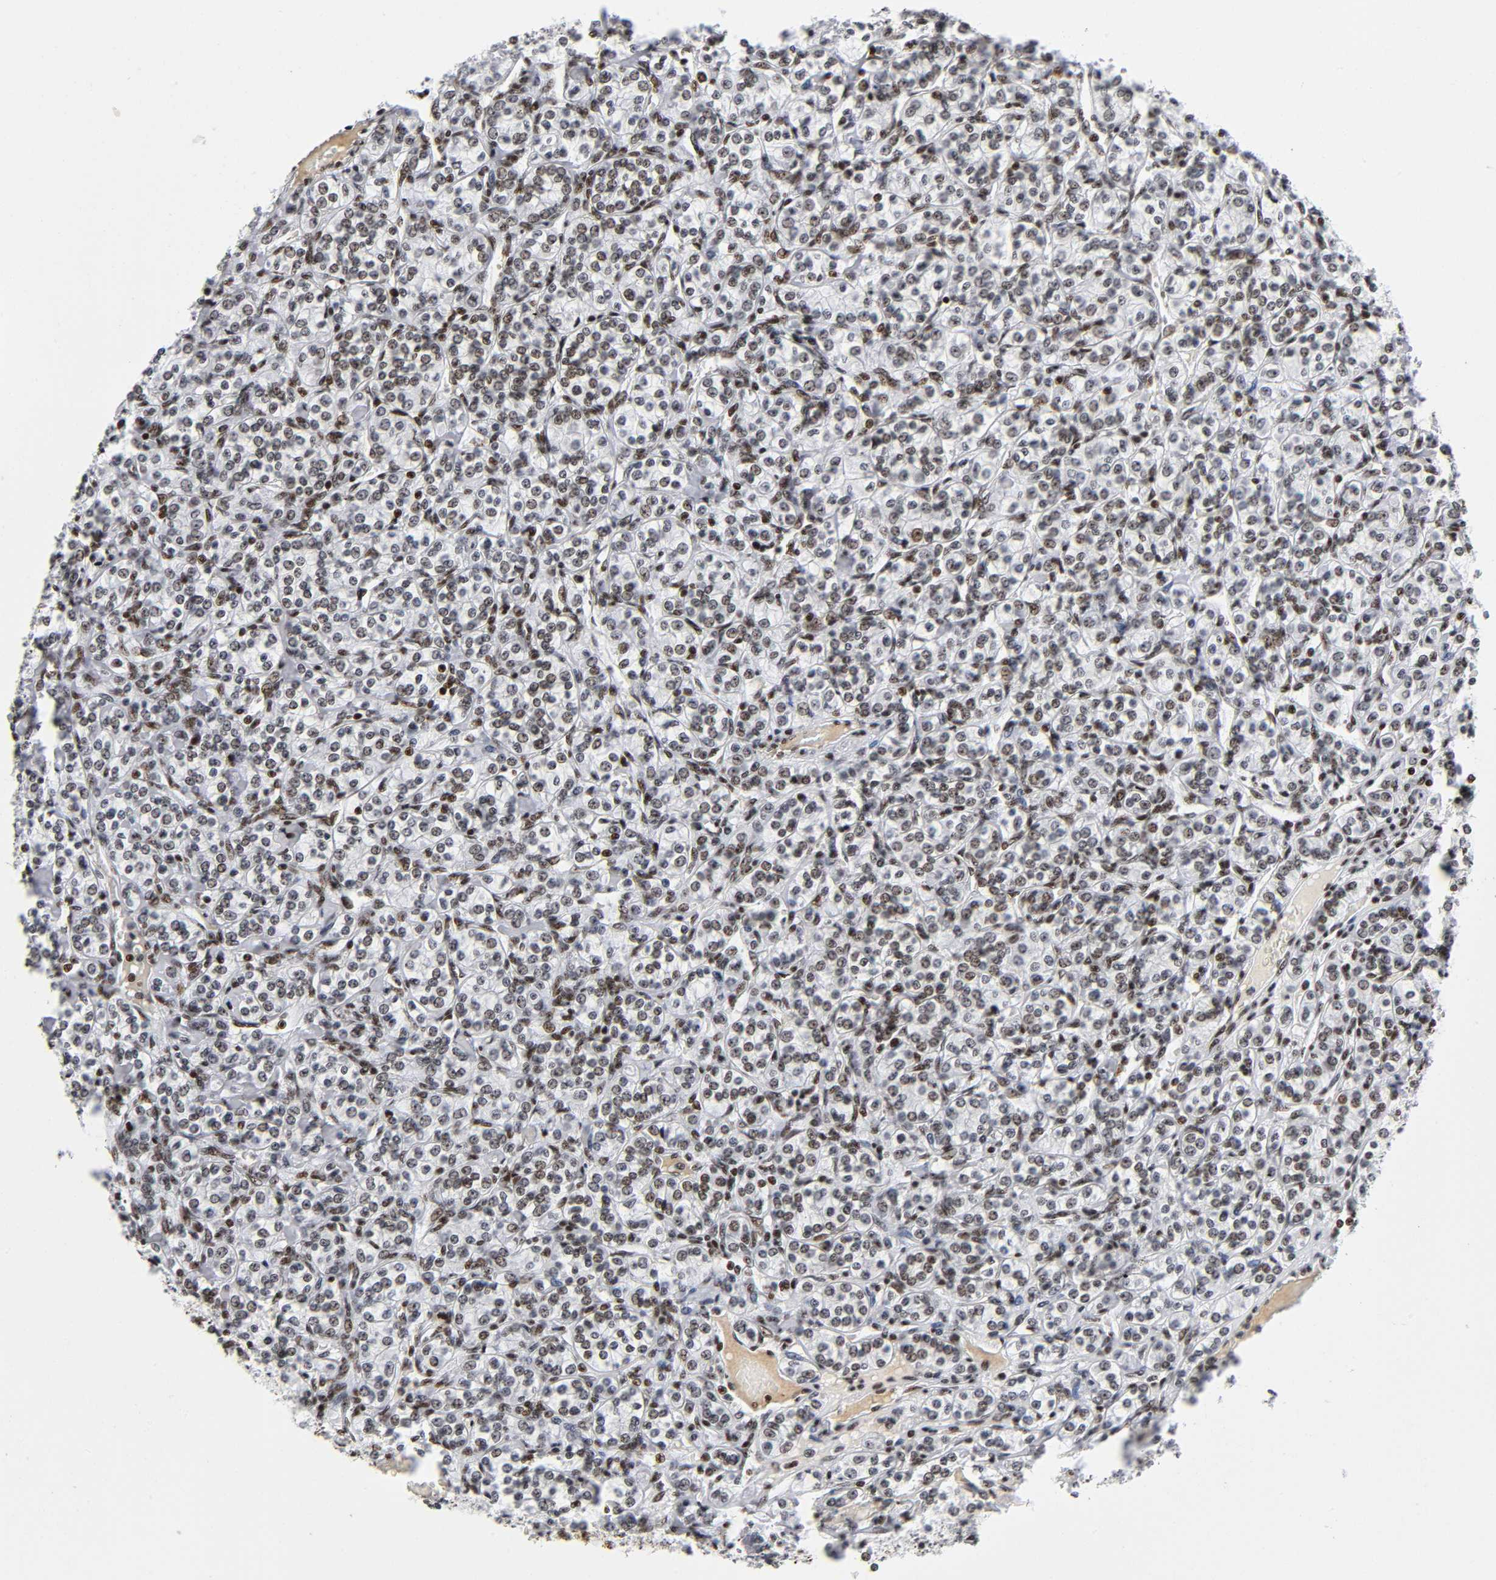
{"staining": {"intensity": "moderate", "quantity": ">75%", "location": "nuclear"}, "tissue": "renal cancer", "cell_type": "Tumor cells", "image_type": "cancer", "snomed": [{"axis": "morphology", "description": "Adenocarcinoma, NOS"}, {"axis": "topography", "description": "Kidney"}], "caption": "Human adenocarcinoma (renal) stained with a brown dye exhibits moderate nuclear positive expression in approximately >75% of tumor cells.", "gene": "UBTF", "patient": {"sex": "male", "age": 77}}